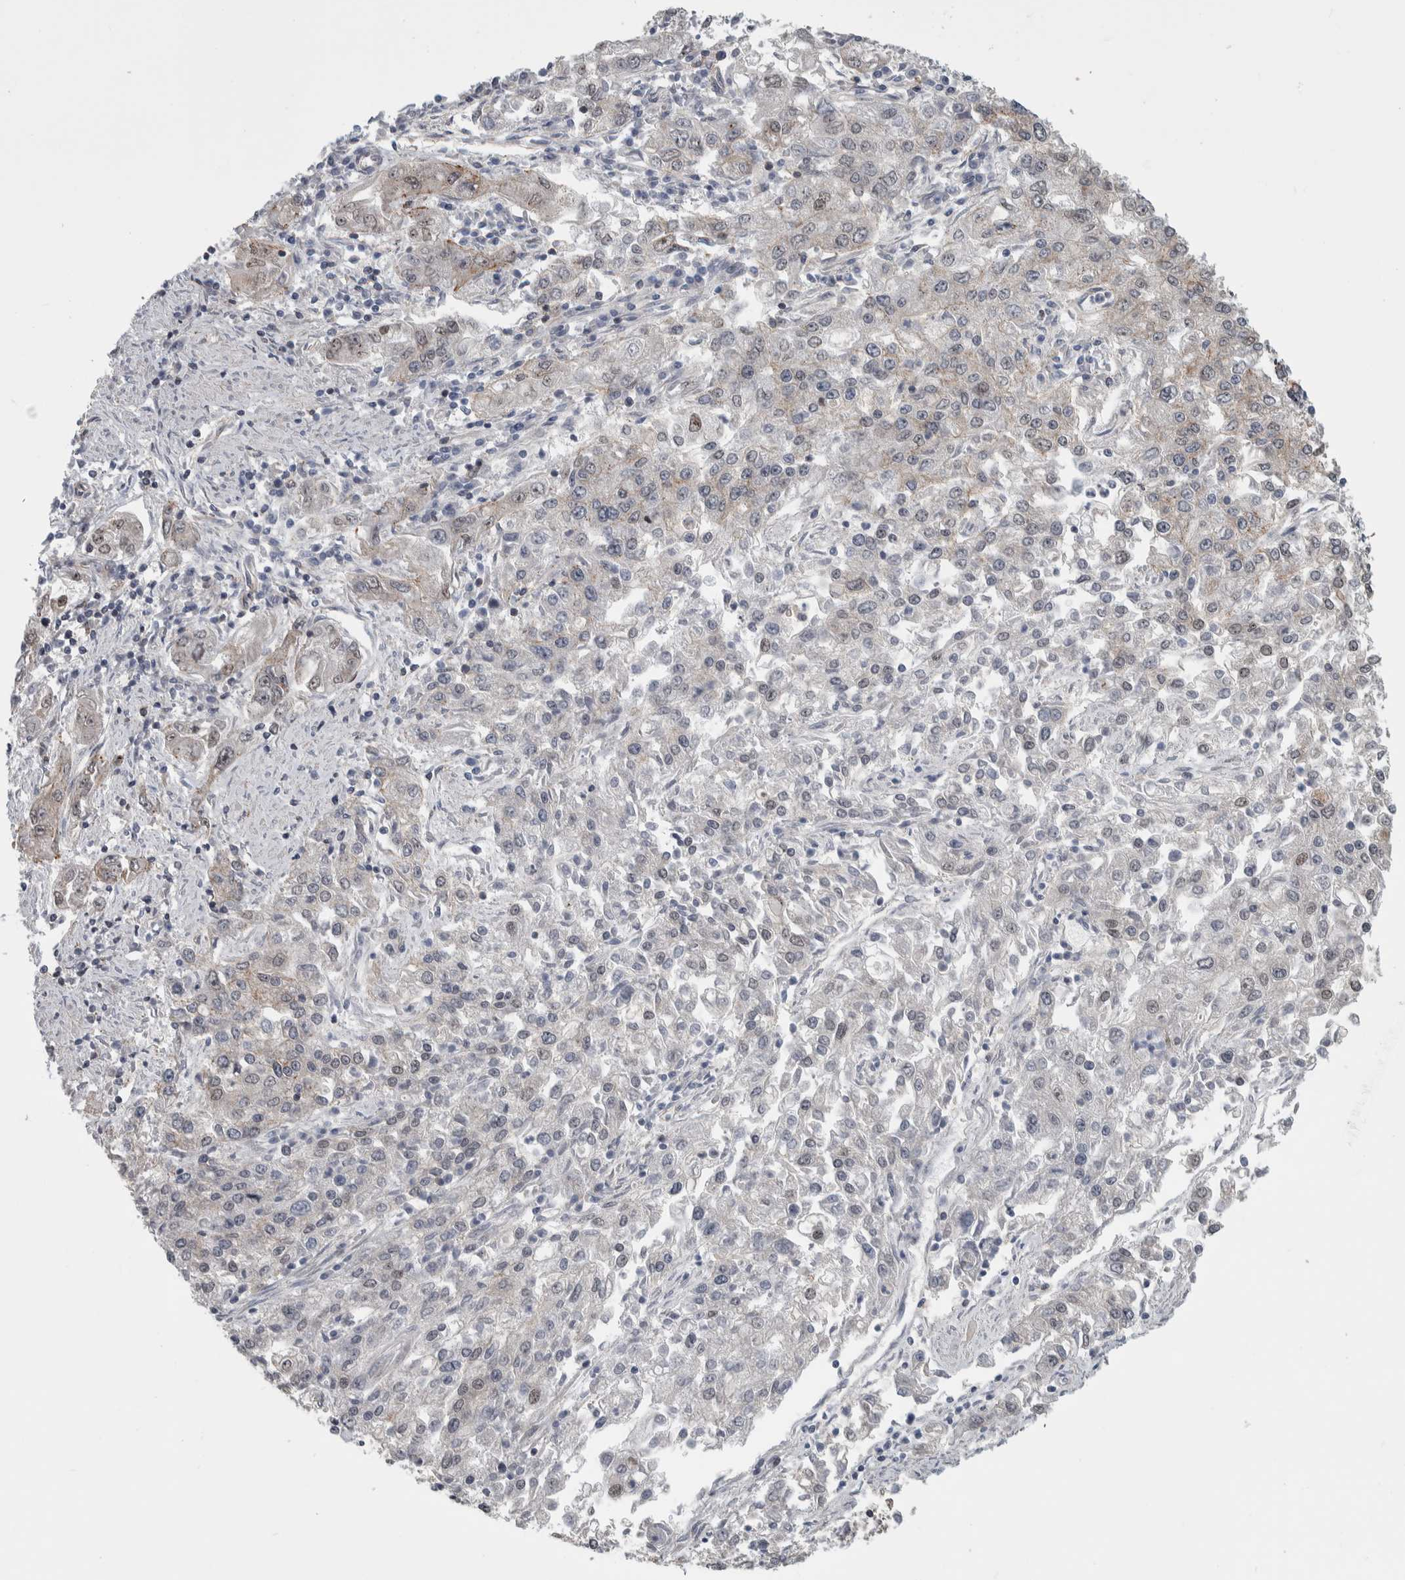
{"staining": {"intensity": "weak", "quantity": "25%-75%", "location": "cytoplasmic/membranous"}, "tissue": "endometrial cancer", "cell_type": "Tumor cells", "image_type": "cancer", "snomed": [{"axis": "morphology", "description": "Adenocarcinoma, NOS"}, {"axis": "topography", "description": "Endometrium"}], "caption": "Adenocarcinoma (endometrial) was stained to show a protein in brown. There is low levels of weak cytoplasmic/membranous positivity in about 25%-75% of tumor cells.", "gene": "MSL1", "patient": {"sex": "female", "age": 49}}